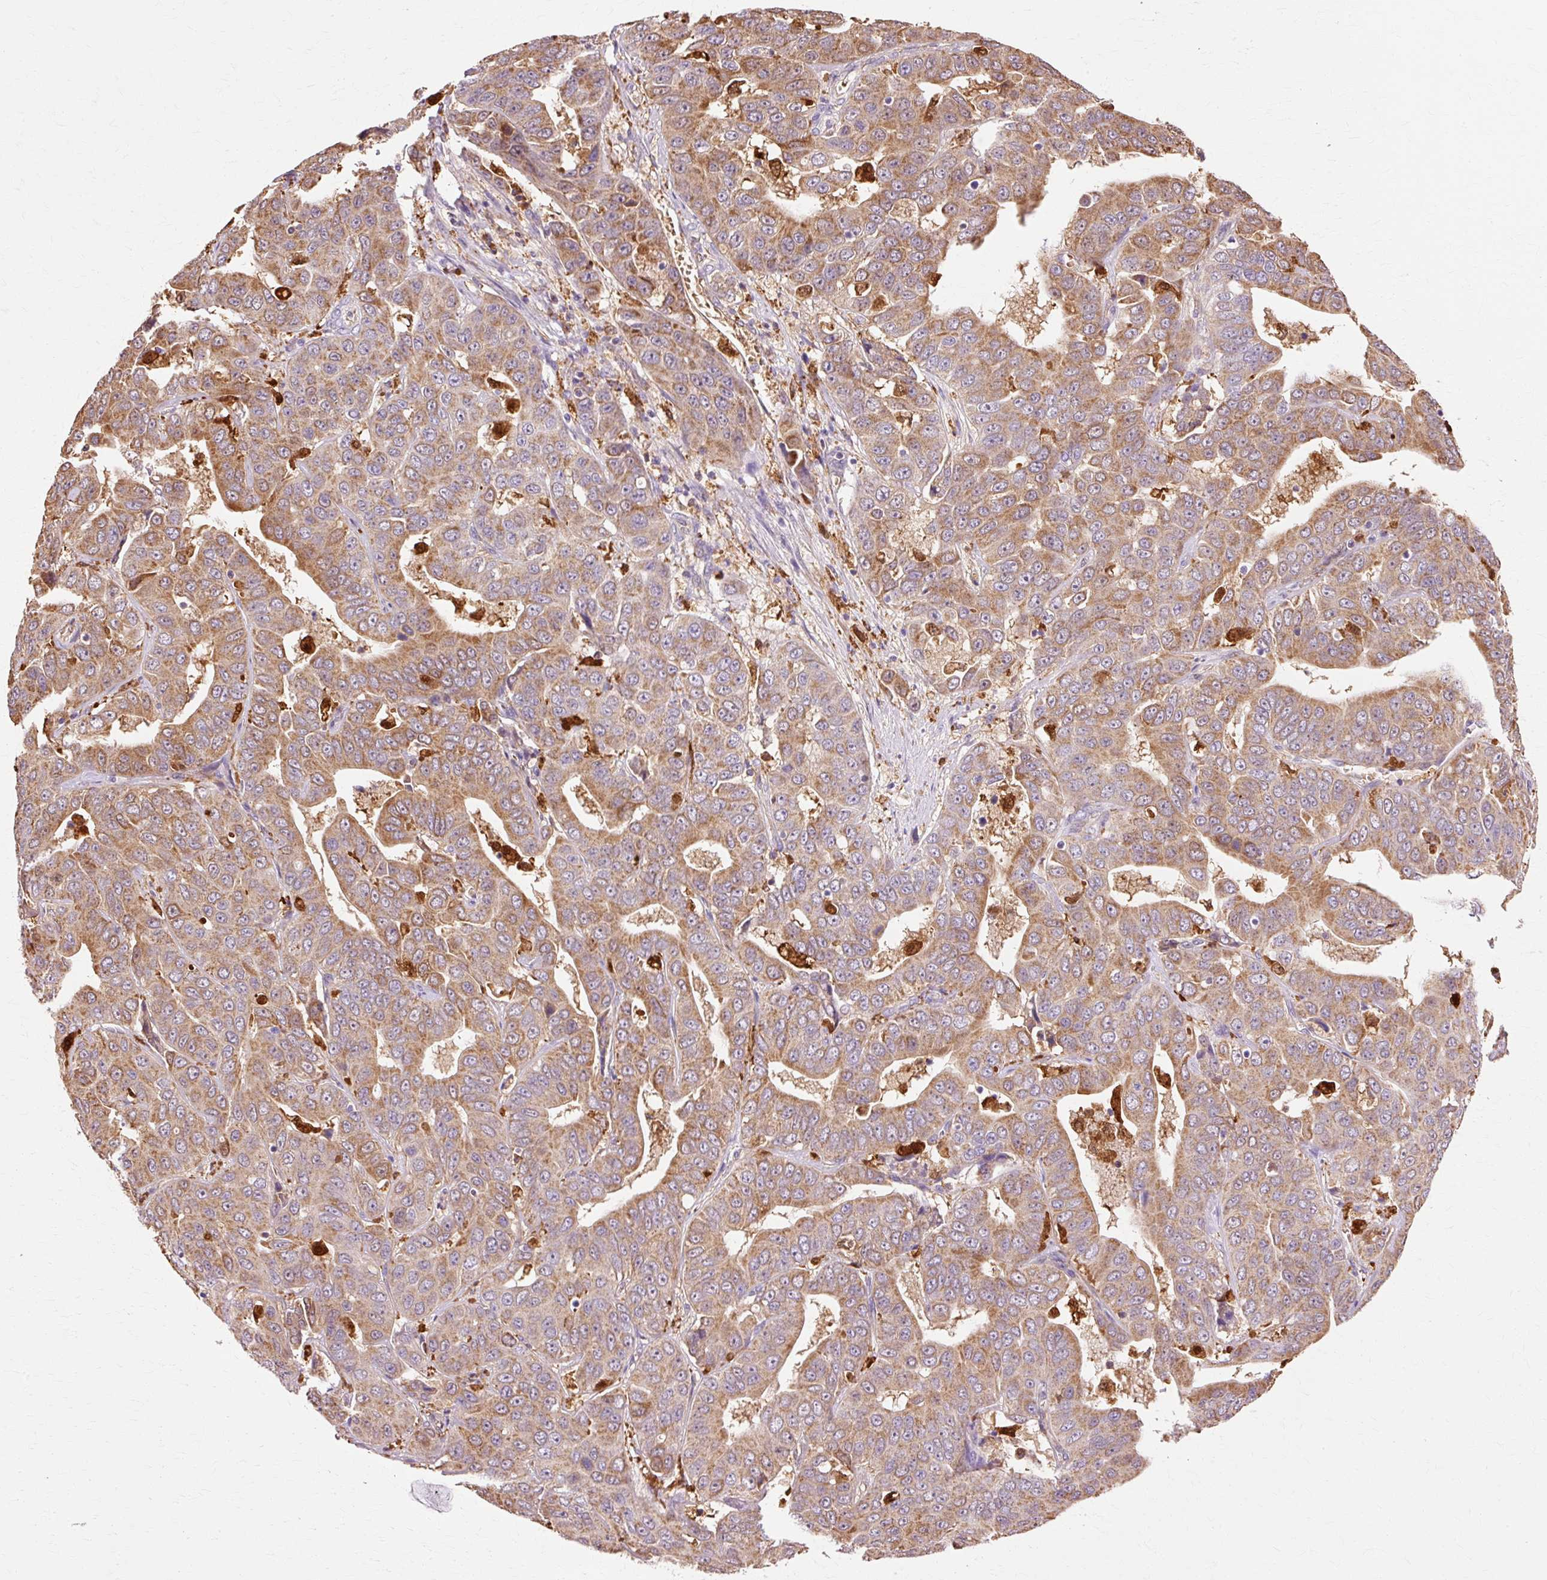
{"staining": {"intensity": "moderate", "quantity": ">75%", "location": "cytoplasmic/membranous"}, "tissue": "liver cancer", "cell_type": "Tumor cells", "image_type": "cancer", "snomed": [{"axis": "morphology", "description": "Cholangiocarcinoma"}, {"axis": "topography", "description": "Liver"}], "caption": "Protein staining demonstrates moderate cytoplasmic/membranous staining in about >75% of tumor cells in cholangiocarcinoma (liver).", "gene": "GPX1", "patient": {"sex": "female", "age": 52}}